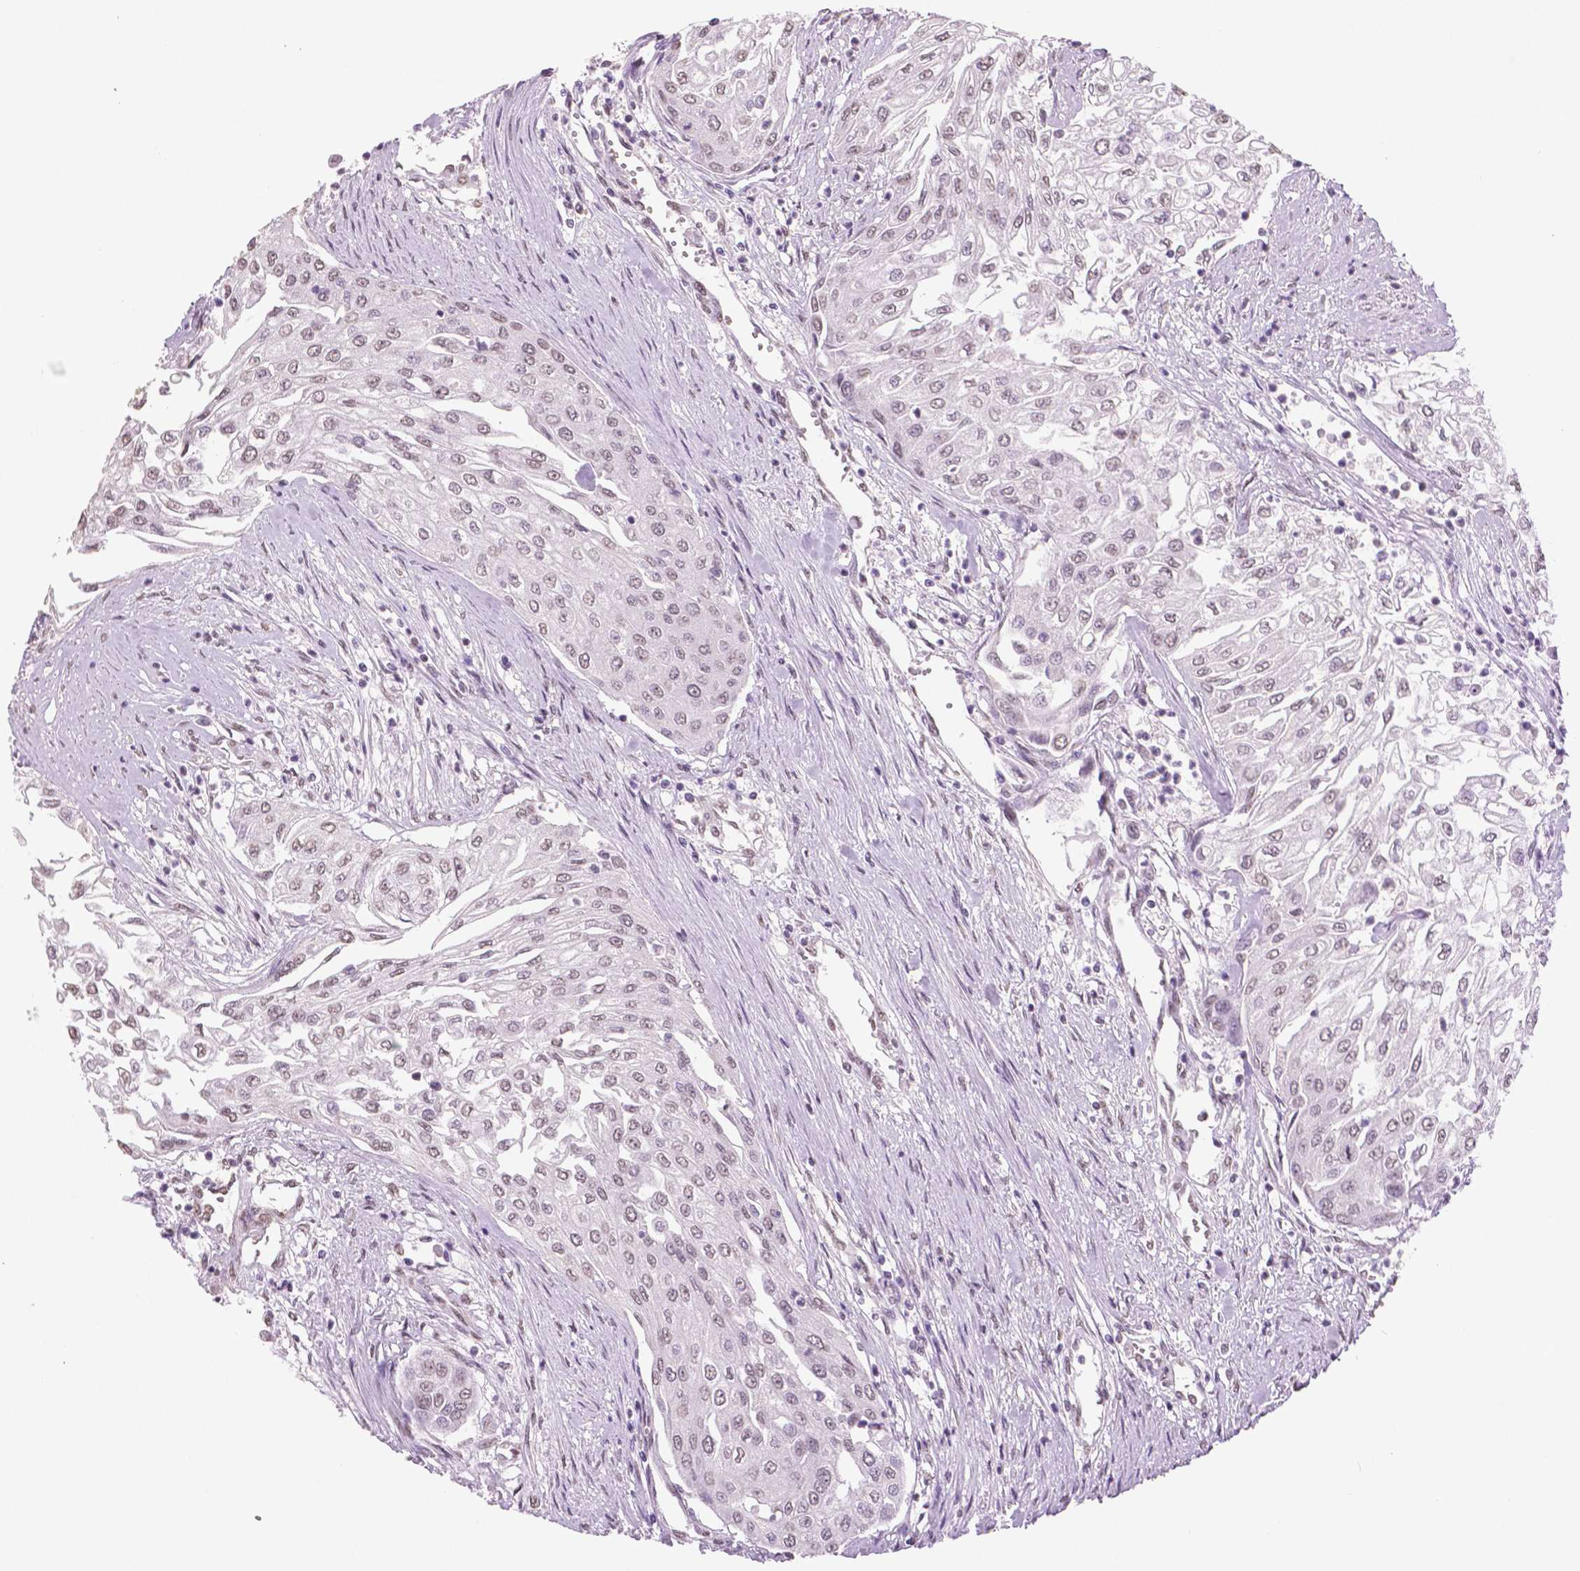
{"staining": {"intensity": "weak", "quantity": "<25%", "location": "nuclear"}, "tissue": "urothelial cancer", "cell_type": "Tumor cells", "image_type": "cancer", "snomed": [{"axis": "morphology", "description": "Urothelial carcinoma, High grade"}, {"axis": "topography", "description": "Urinary bladder"}], "caption": "Image shows no significant protein expression in tumor cells of high-grade urothelial carcinoma.", "gene": "IGF2BP1", "patient": {"sex": "male", "age": 62}}